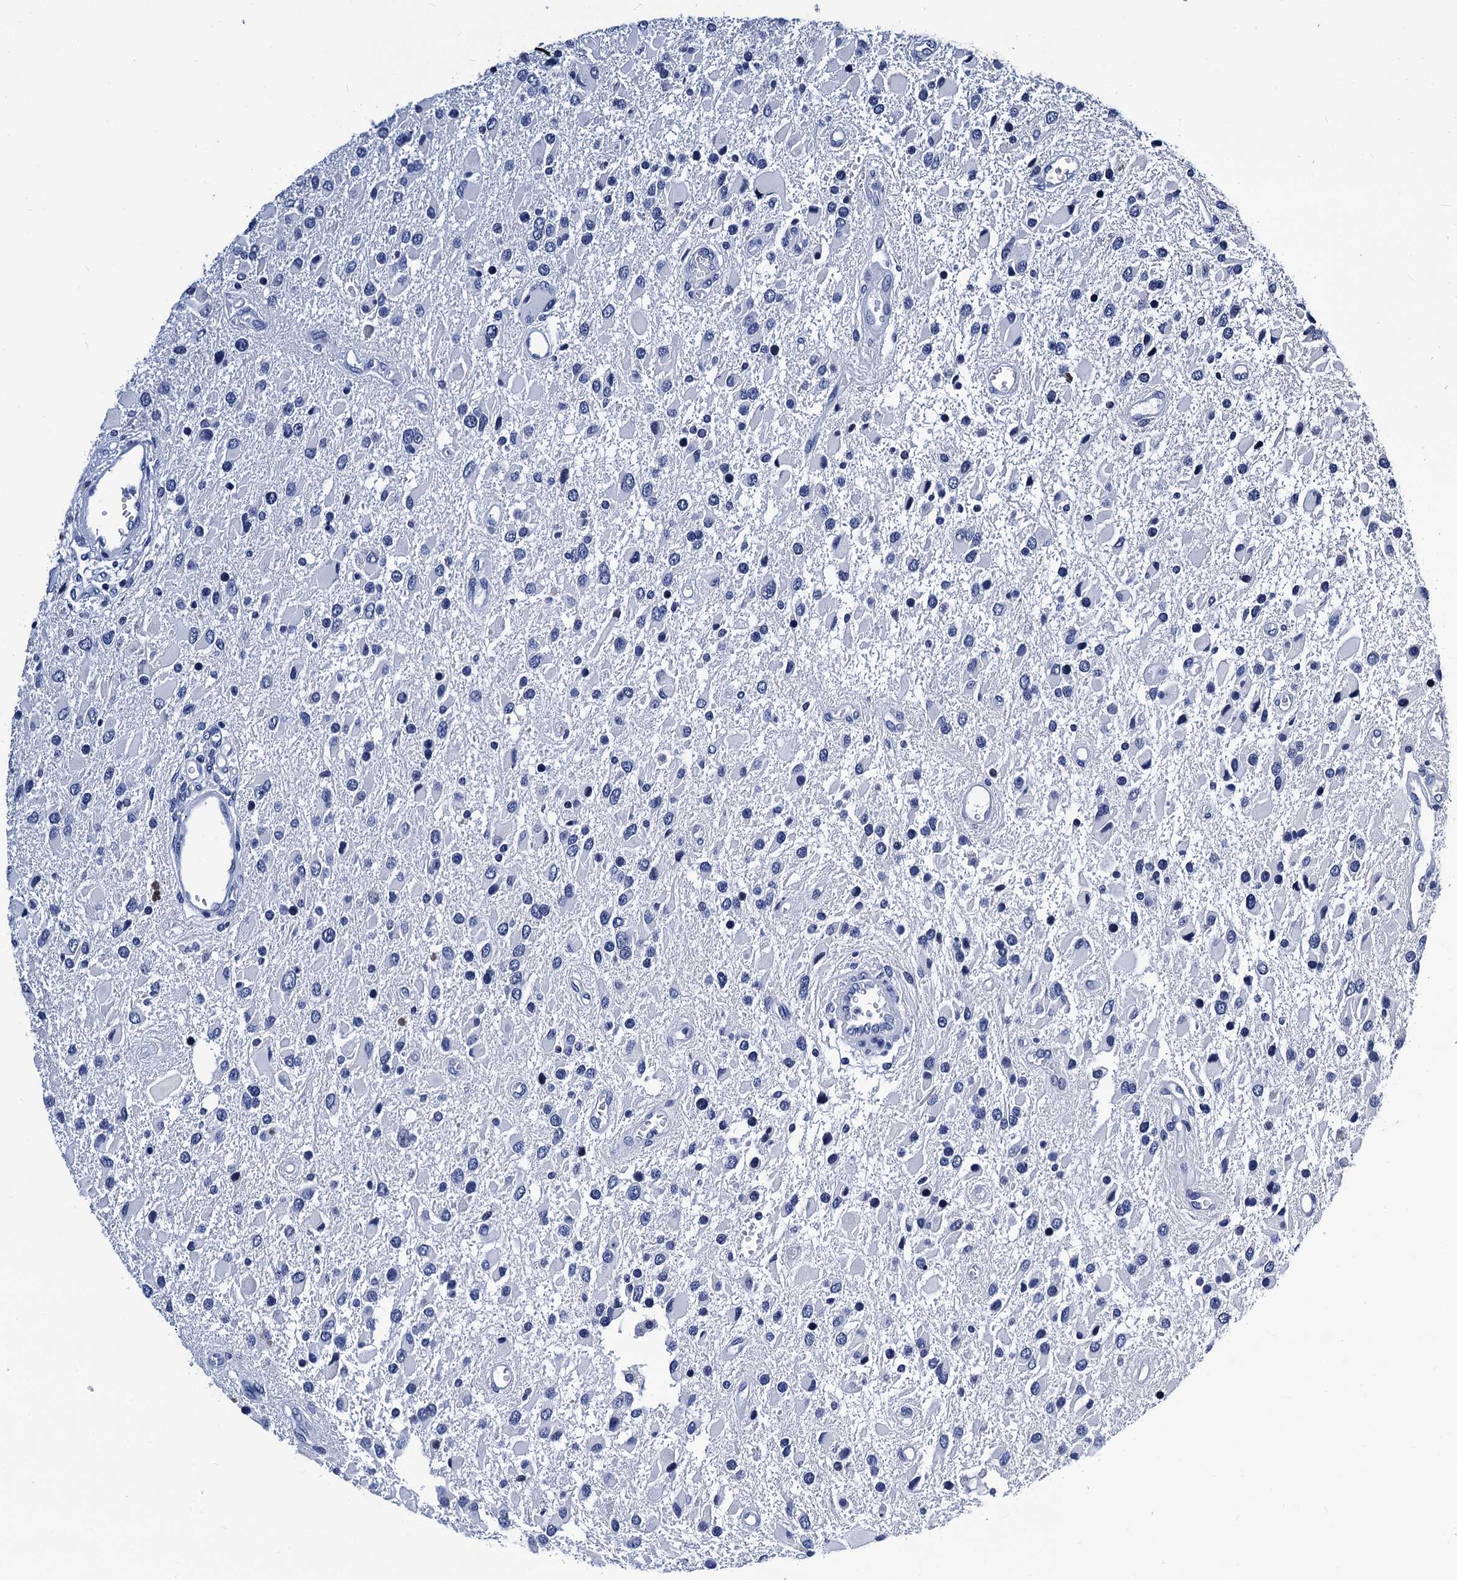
{"staining": {"intensity": "negative", "quantity": "none", "location": "none"}, "tissue": "glioma", "cell_type": "Tumor cells", "image_type": "cancer", "snomed": [{"axis": "morphology", "description": "Glioma, malignant, High grade"}, {"axis": "topography", "description": "Brain"}], "caption": "A histopathology image of glioma stained for a protein reveals no brown staining in tumor cells. (Stains: DAB (3,3'-diaminobenzidine) immunohistochemistry (IHC) with hematoxylin counter stain, Microscopy: brightfield microscopy at high magnification).", "gene": "LRRC30", "patient": {"sex": "male", "age": 53}}